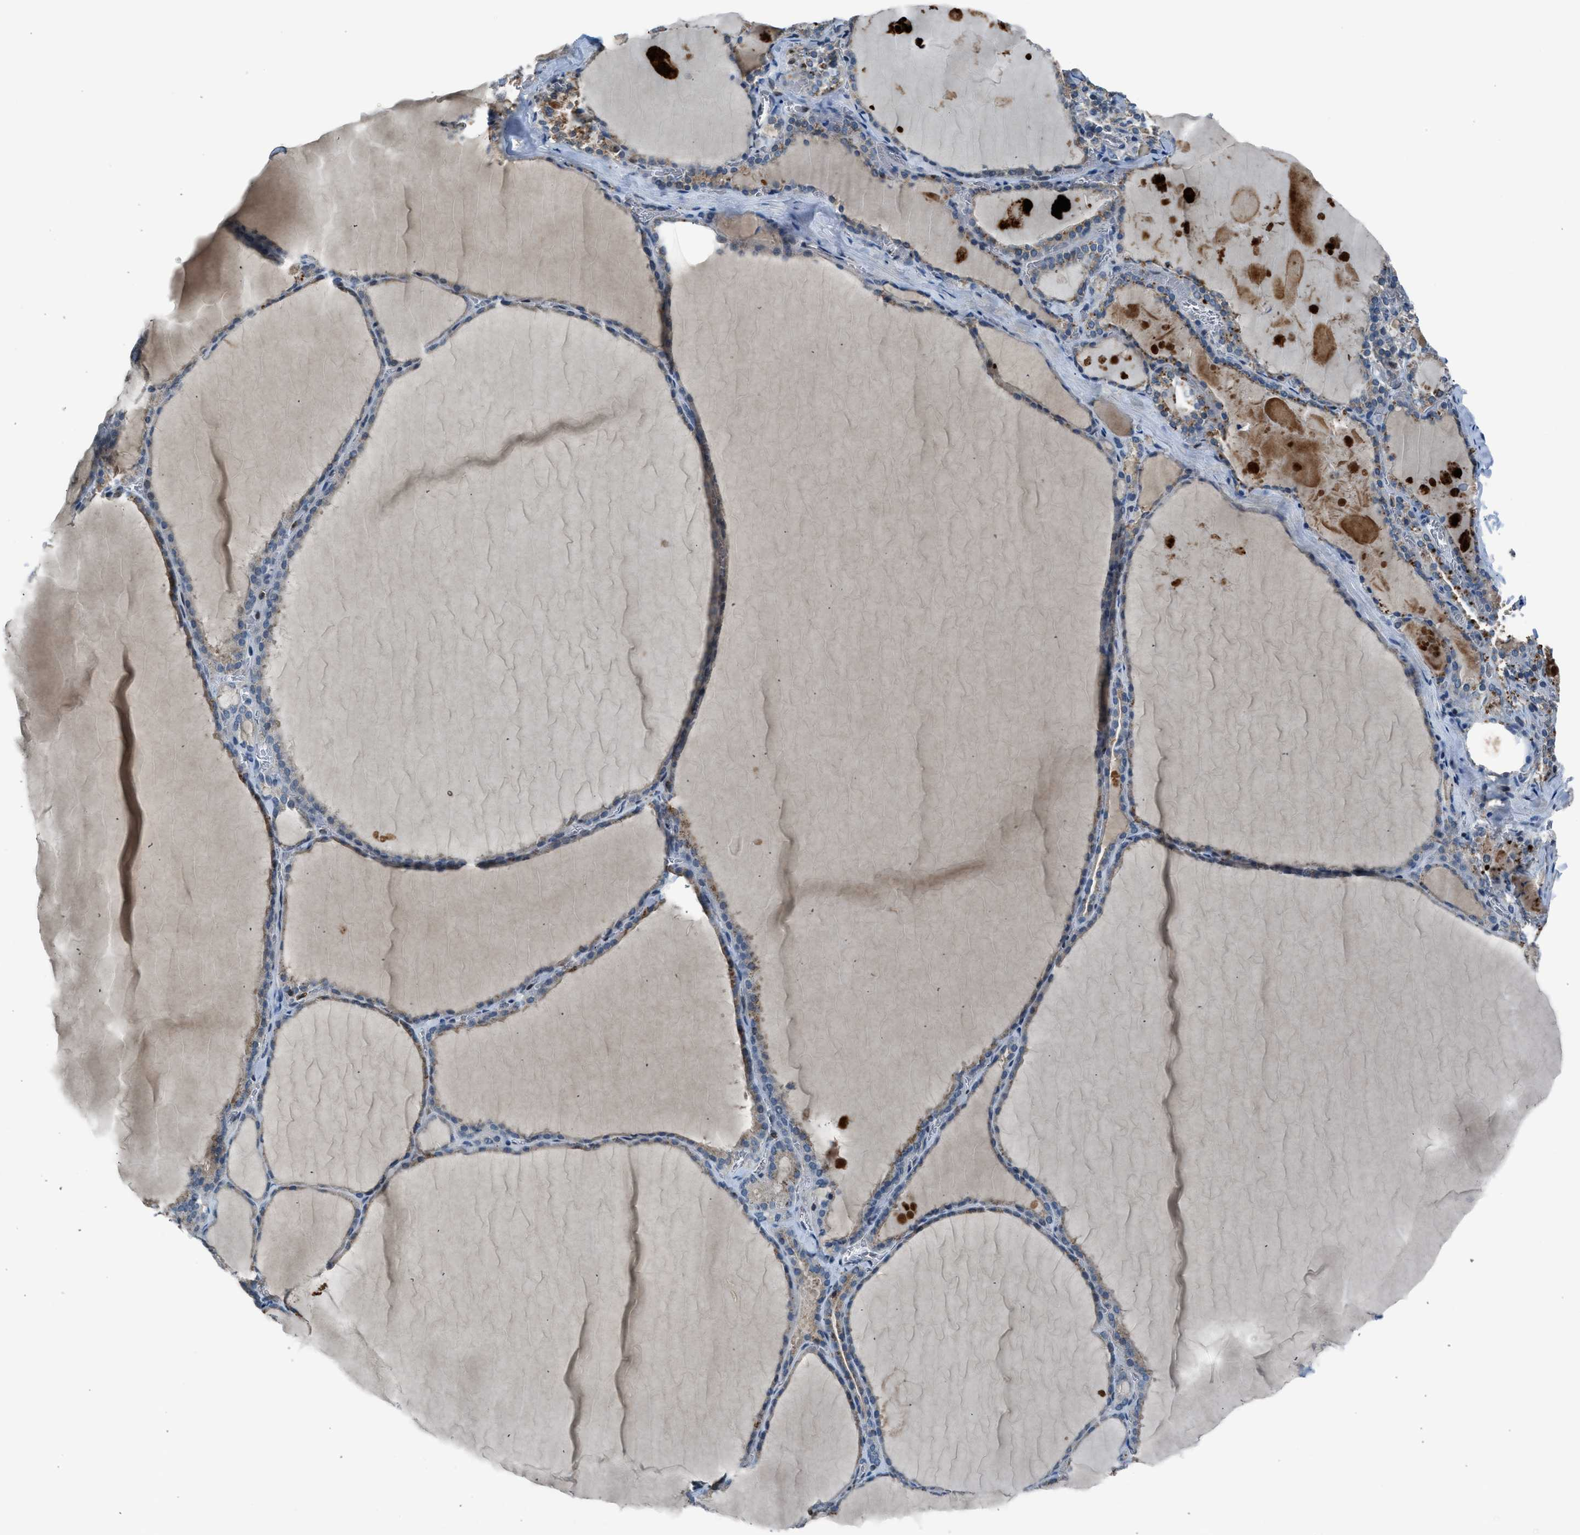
{"staining": {"intensity": "weak", "quantity": ">75%", "location": "cytoplasmic/membranous,nuclear"}, "tissue": "thyroid gland", "cell_type": "Glandular cells", "image_type": "normal", "snomed": [{"axis": "morphology", "description": "Normal tissue, NOS"}, {"axis": "topography", "description": "Thyroid gland"}], "caption": "Glandular cells exhibit weak cytoplasmic/membranous,nuclear staining in about >75% of cells in benign thyroid gland. The protein of interest is shown in brown color, while the nuclei are stained blue.", "gene": "LMLN", "patient": {"sex": "male", "age": 56}}